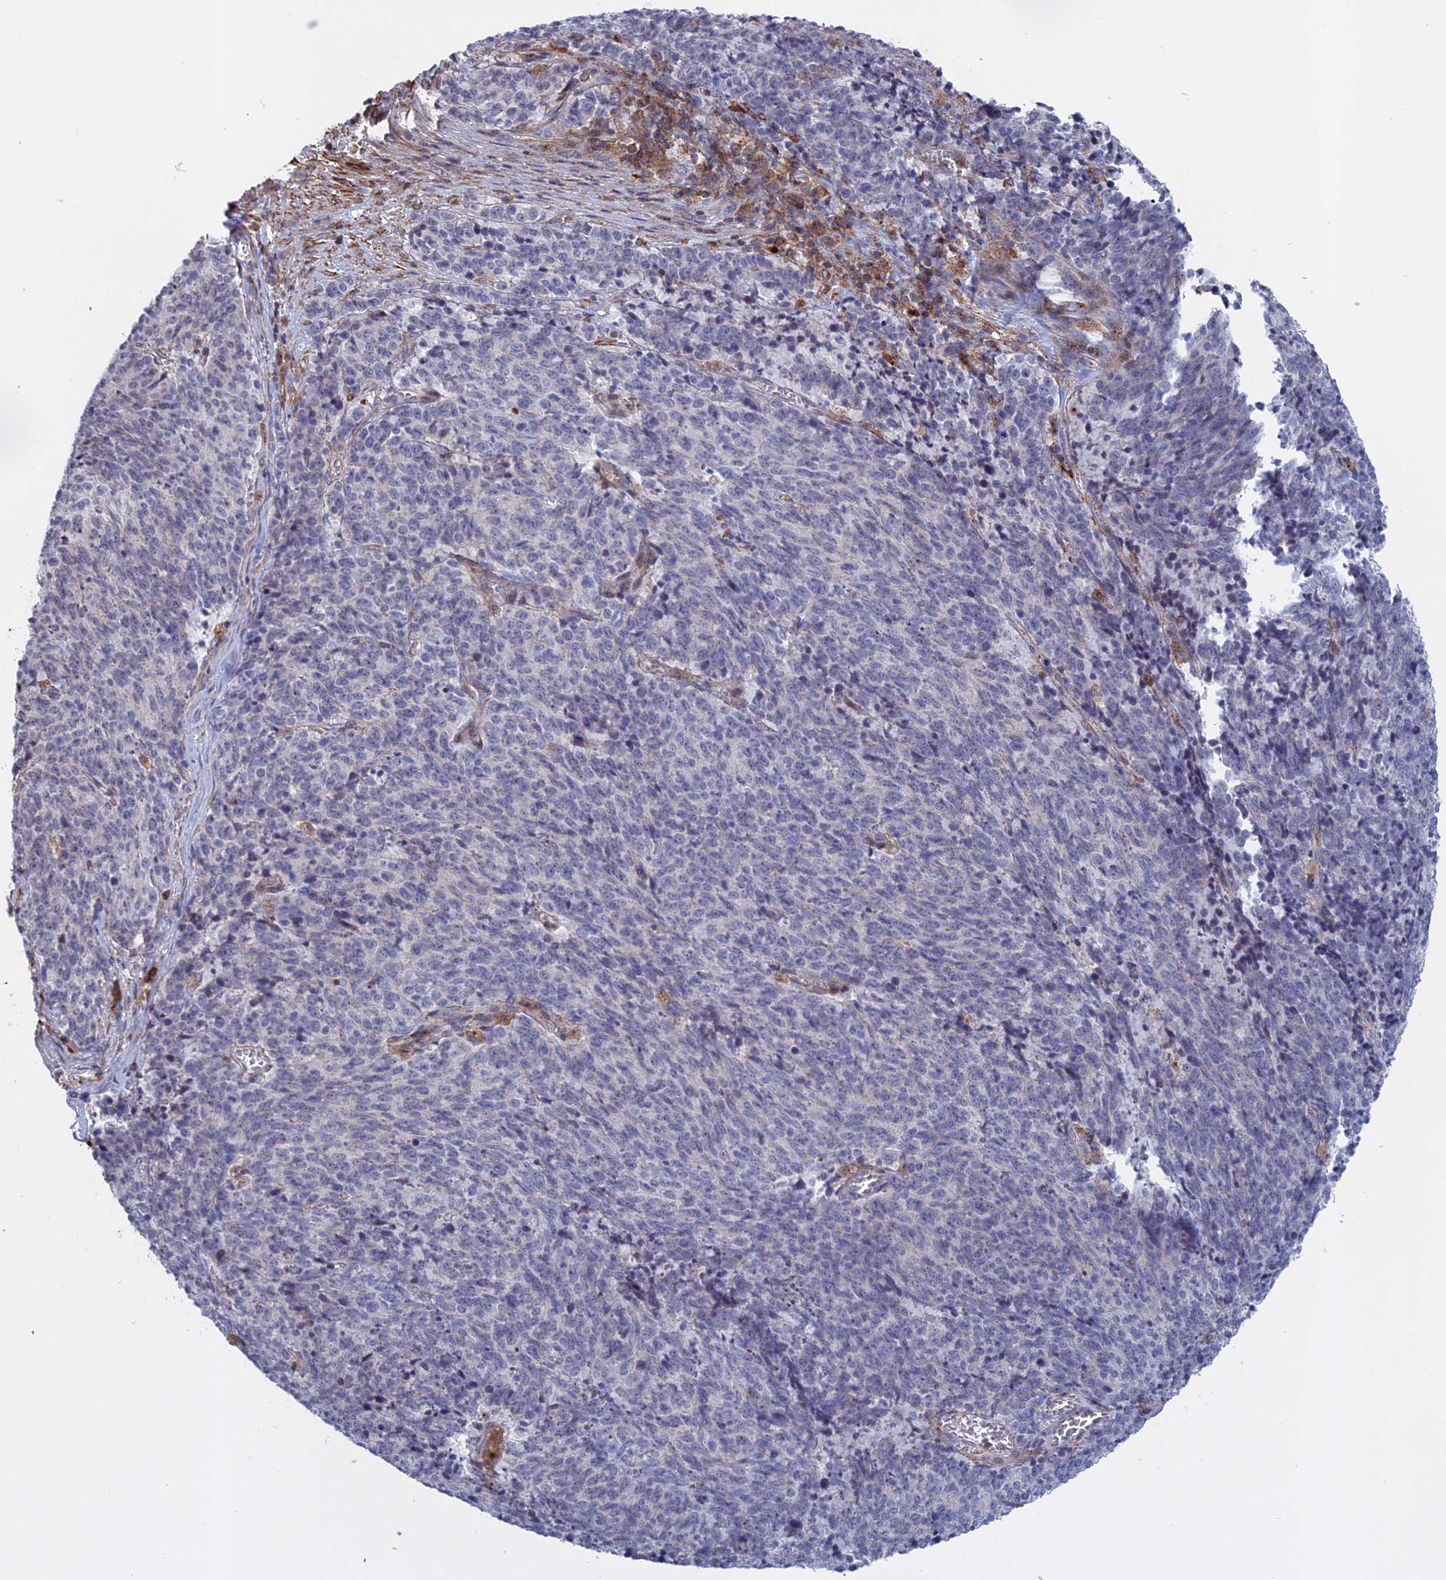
{"staining": {"intensity": "negative", "quantity": "none", "location": "none"}, "tissue": "cervical cancer", "cell_type": "Tumor cells", "image_type": "cancer", "snomed": [{"axis": "morphology", "description": "Squamous cell carcinoma, NOS"}, {"axis": "topography", "description": "Cervix"}], "caption": "The micrograph exhibits no staining of tumor cells in cervical cancer.", "gene": "LYPD5", "patient": {"sex": "female", "age": 29}}